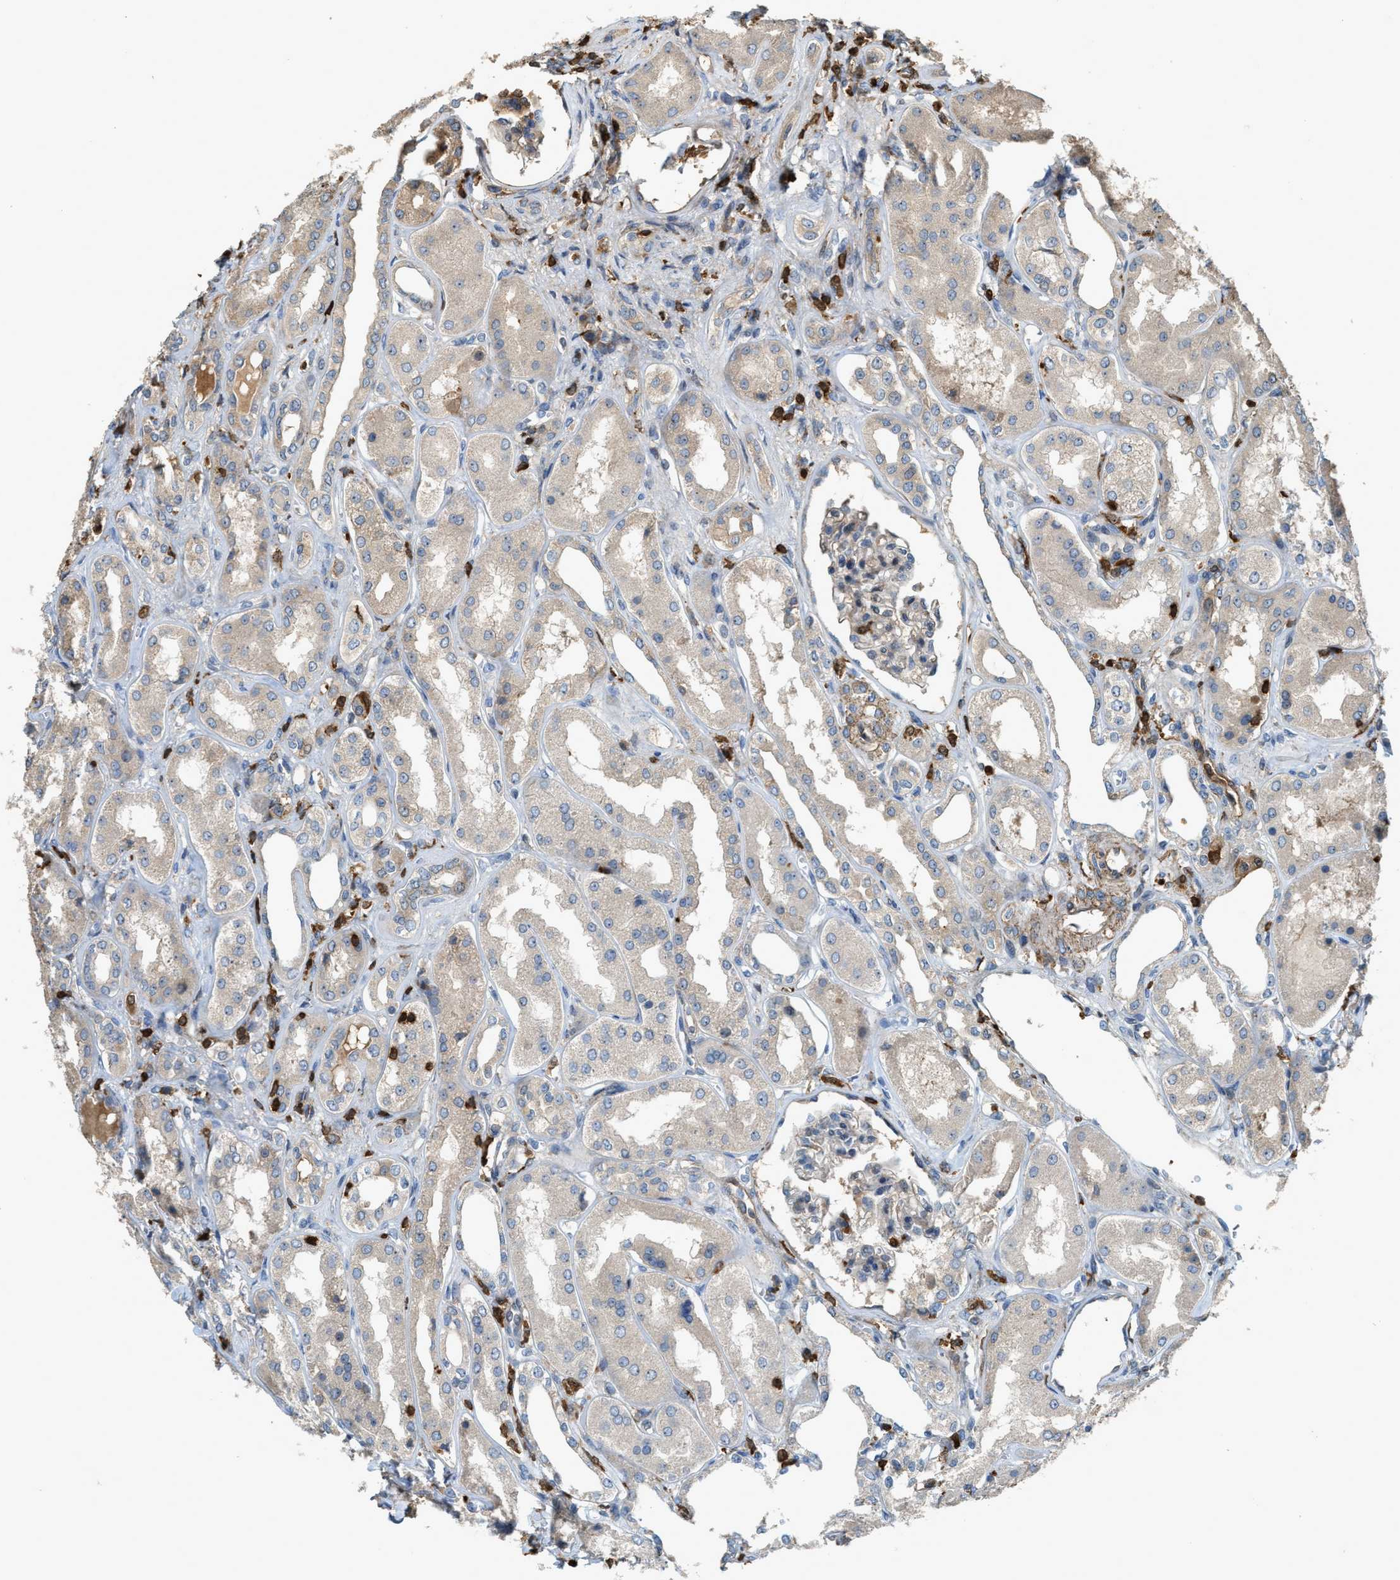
{"staining": {"intensity": "weak", "quantity": "<25%", "location": "cytoplasmic/membranous"}, "tissue": "kidney", "cell_type": "Cells in glomeruli", "image_type": "normal", "snomed": [{"axis": "morphology", "description": "Normal tissue, NOS"}, {"axis": "topography", "description": "Kidney"}], "caption": "The photomicrograph reveals no staining of cells in glomeruli in normal kidney. (DAB (3,3'-diaminobenzidine) immunohistochemistry (IHC) with hematoxylin counter stain).", "gene": "SERPINB5", "patient": {"sex": "female", "age": 56}}